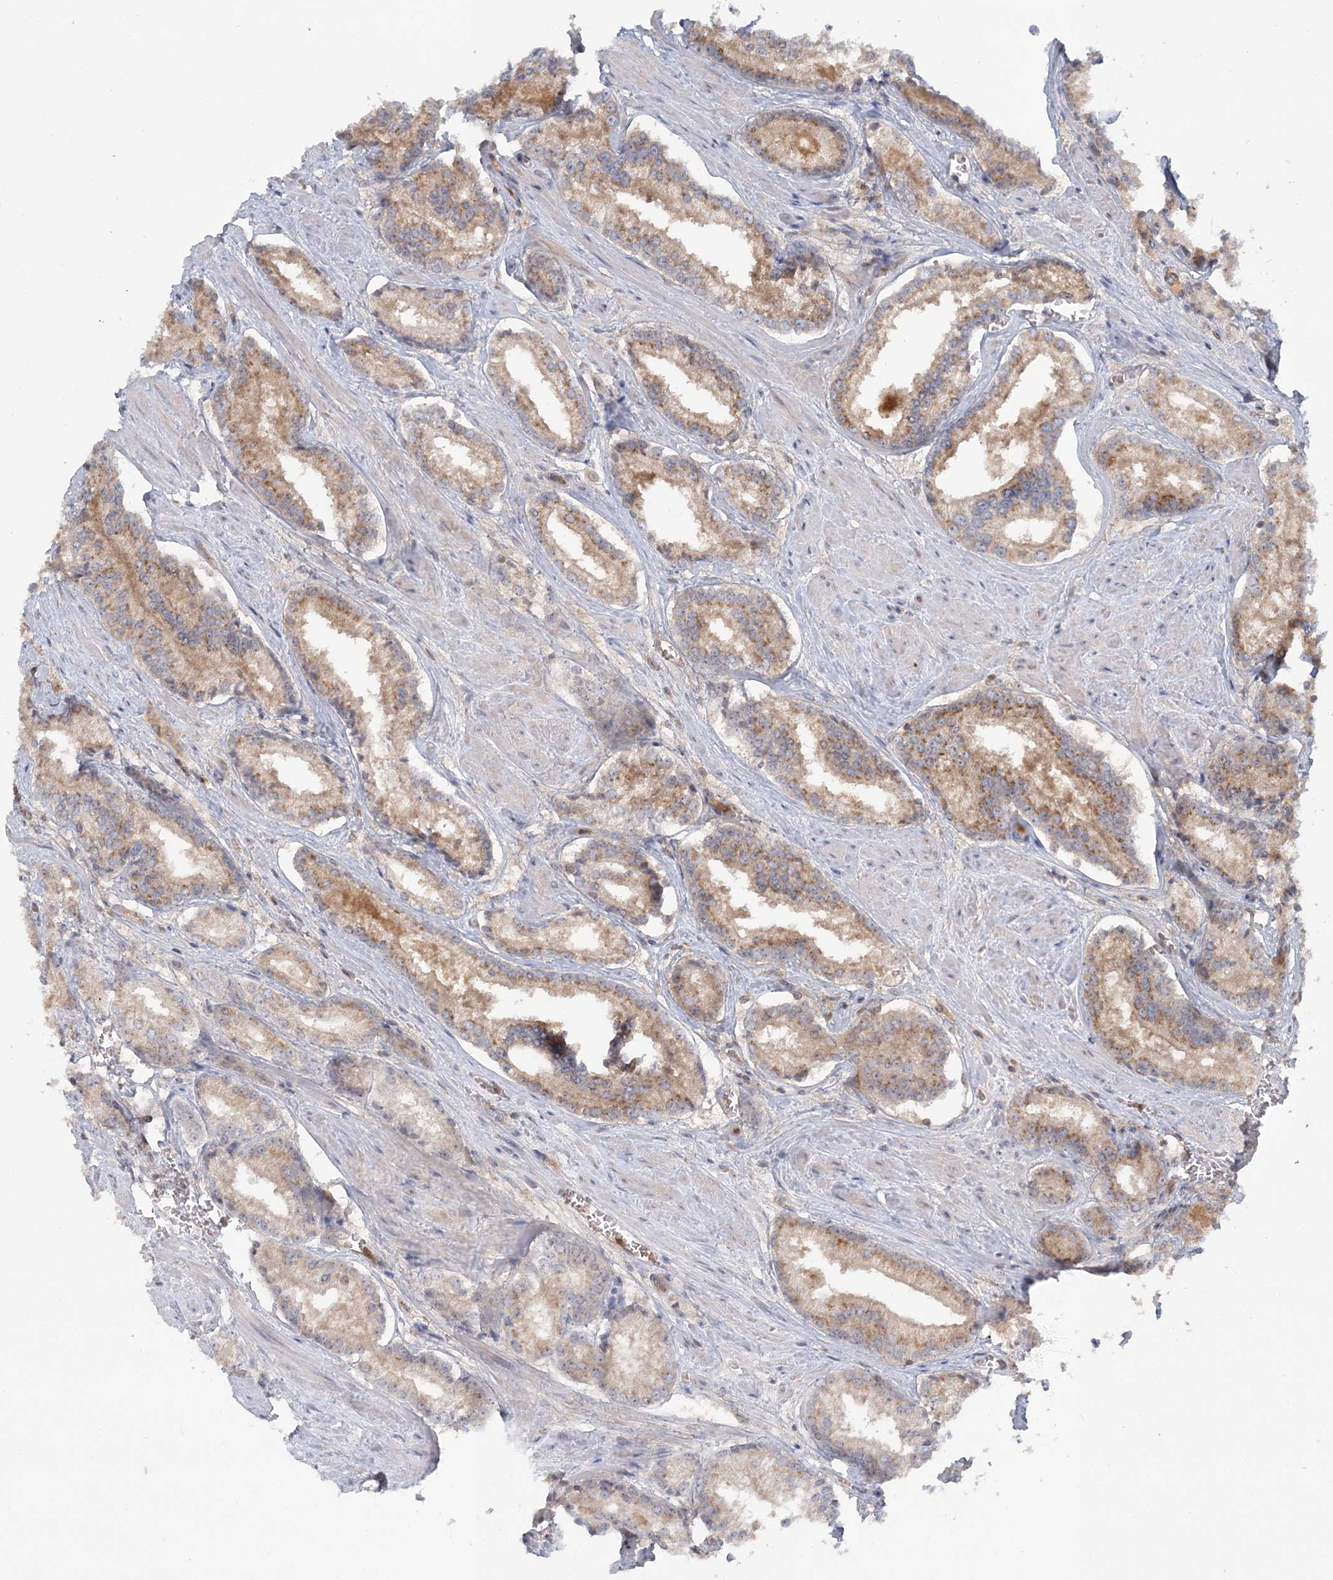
{"staining": {"intensity": "moderate", "quantity": ">75%", "location": "cytoplasmic/membranous"}, "tissue": "prostate cancer", "cell_type": "Tumor cells", "image_type": "cancer", "snomed": [{"axis": "morphology", "description": "Adenocarcinoma, Low grade"}, {"axis": "topography", "description": "Prostate"}], "caption": "DAB immunohistochemical staining of human prostate cancer exhibits moderate cytoplasmic/membranous protein staining in approximately >75% of tumor cells. (DAB IHC, brown staining for protein, blue staining for nuclei).", "gene": "AP1AR", "patient": {"sex": "male", "age": 54}}